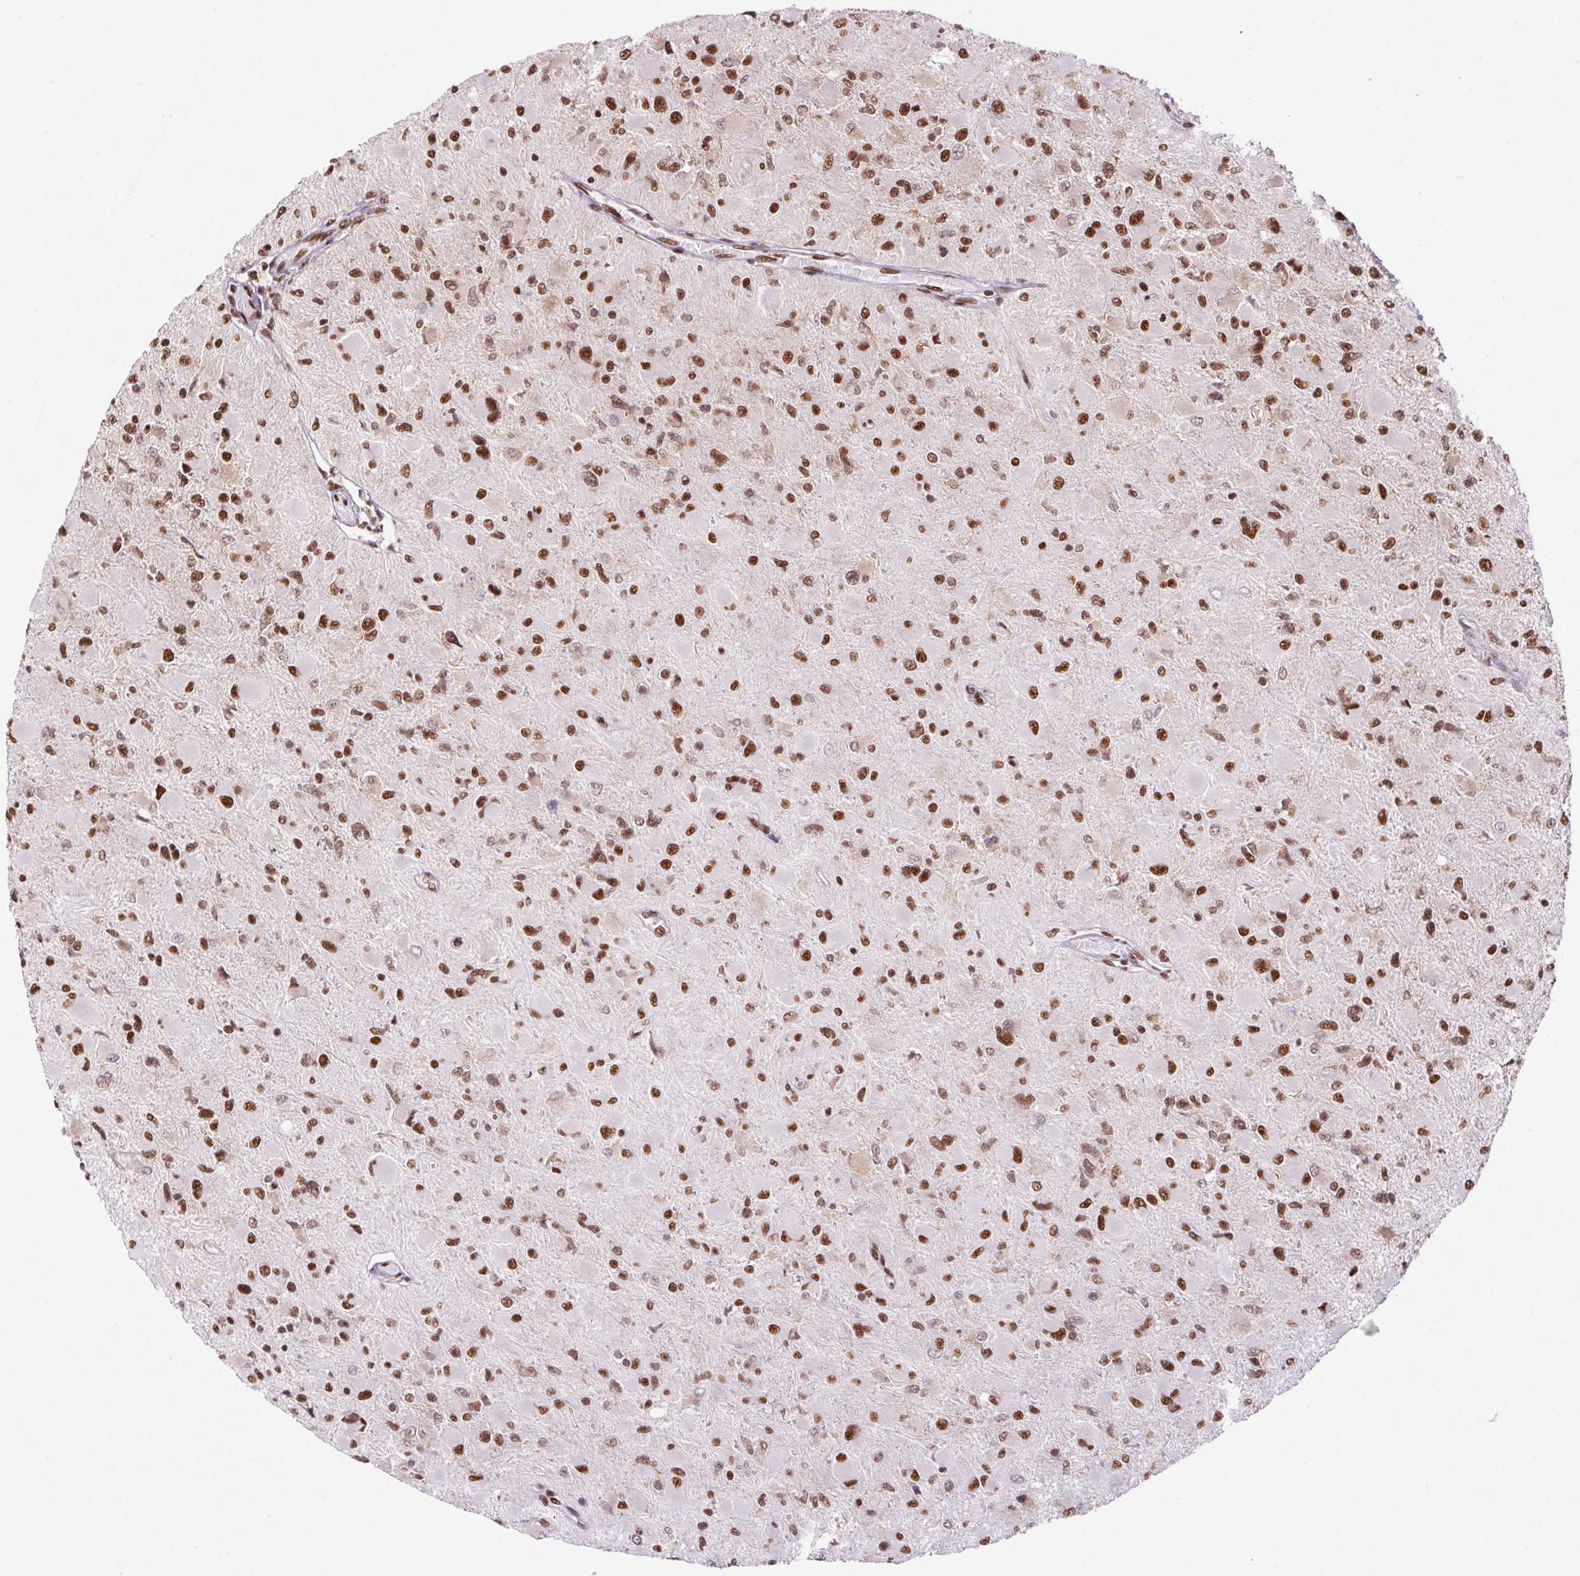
{"staining": {"intensity": "moderate", "quantity": ">75%", "location": "nuclear"}, "tissue": "glioma", "cell_type": "Tumor cells", "image_type": "cancer", "snomed": [{"axis": "morphology", "description": "Glioma, malignant, High grade"}, {"axis": "topography", "description": "Cerebral cortex"}], "caption": "Immunohistochemical staining of glioma reveals medium levels of moderate nuclear staining in approximately >75% of tumor cells. The staining is performed using DAB (3,3'-diaminobenzidine) brown chromogen to label protein expression. The nuclei are counter-stained blue using hematoxylin.", "gene": "ZNF207", "patient": {"sex": "female", "age": 36}}